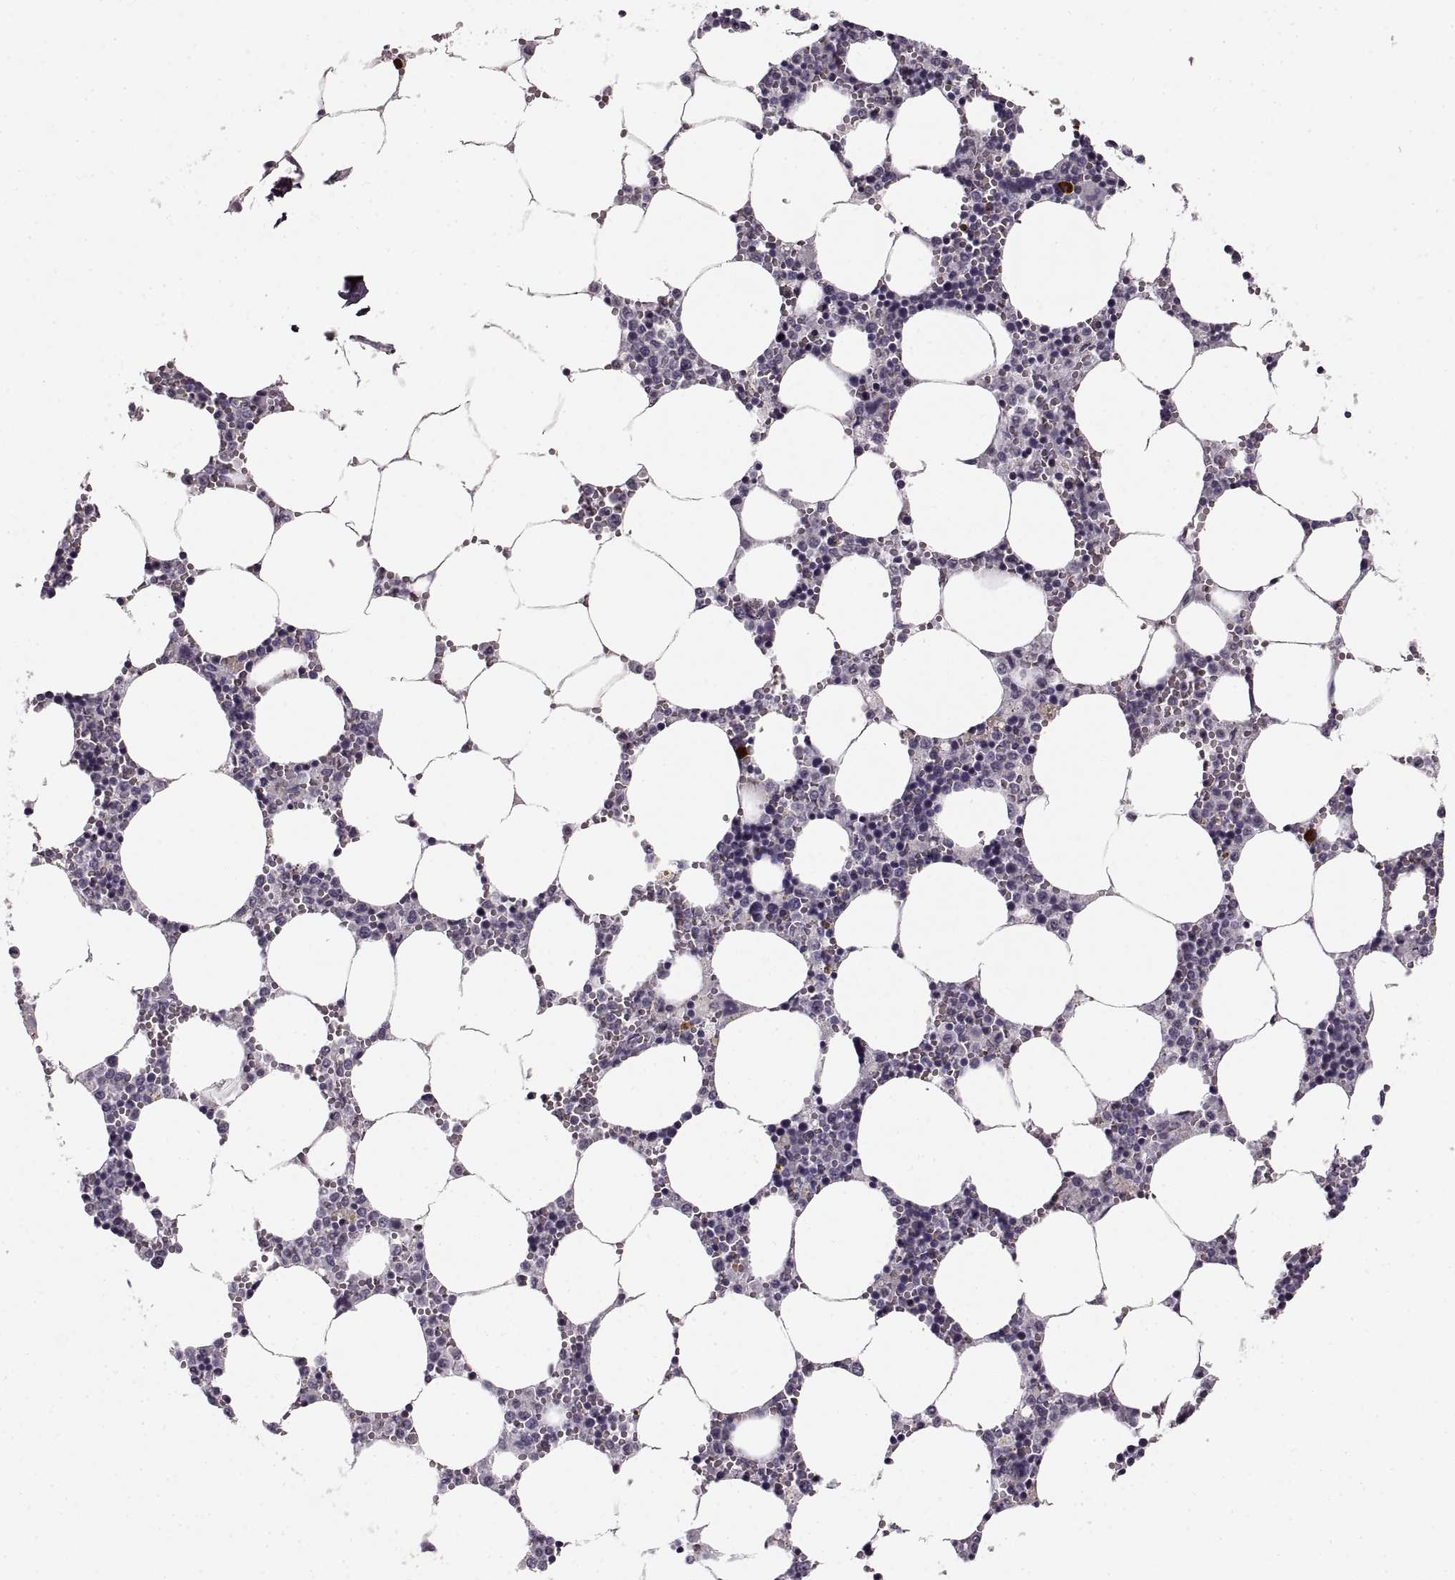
{"staining": {"intensity": "weak", "quantity": "<25%", "location": "cytoplasmic/membranous"}, "tissue": "bone marrow", "cell_type": "Hematopoietic cells", "image_type": "normal", "snomed": [{"axis": "morphology", "description": "Normal tissue, NOS"}, {"axis": "topography", "description": "Bone marrow"}], "caption": "IHC image of unremarkable human bone marrow stained for a protein (brown), which displays no positivity in hematopoietic cells.", "gene": "CNTN1", "patient": {"sex": "female", "age": 64}}